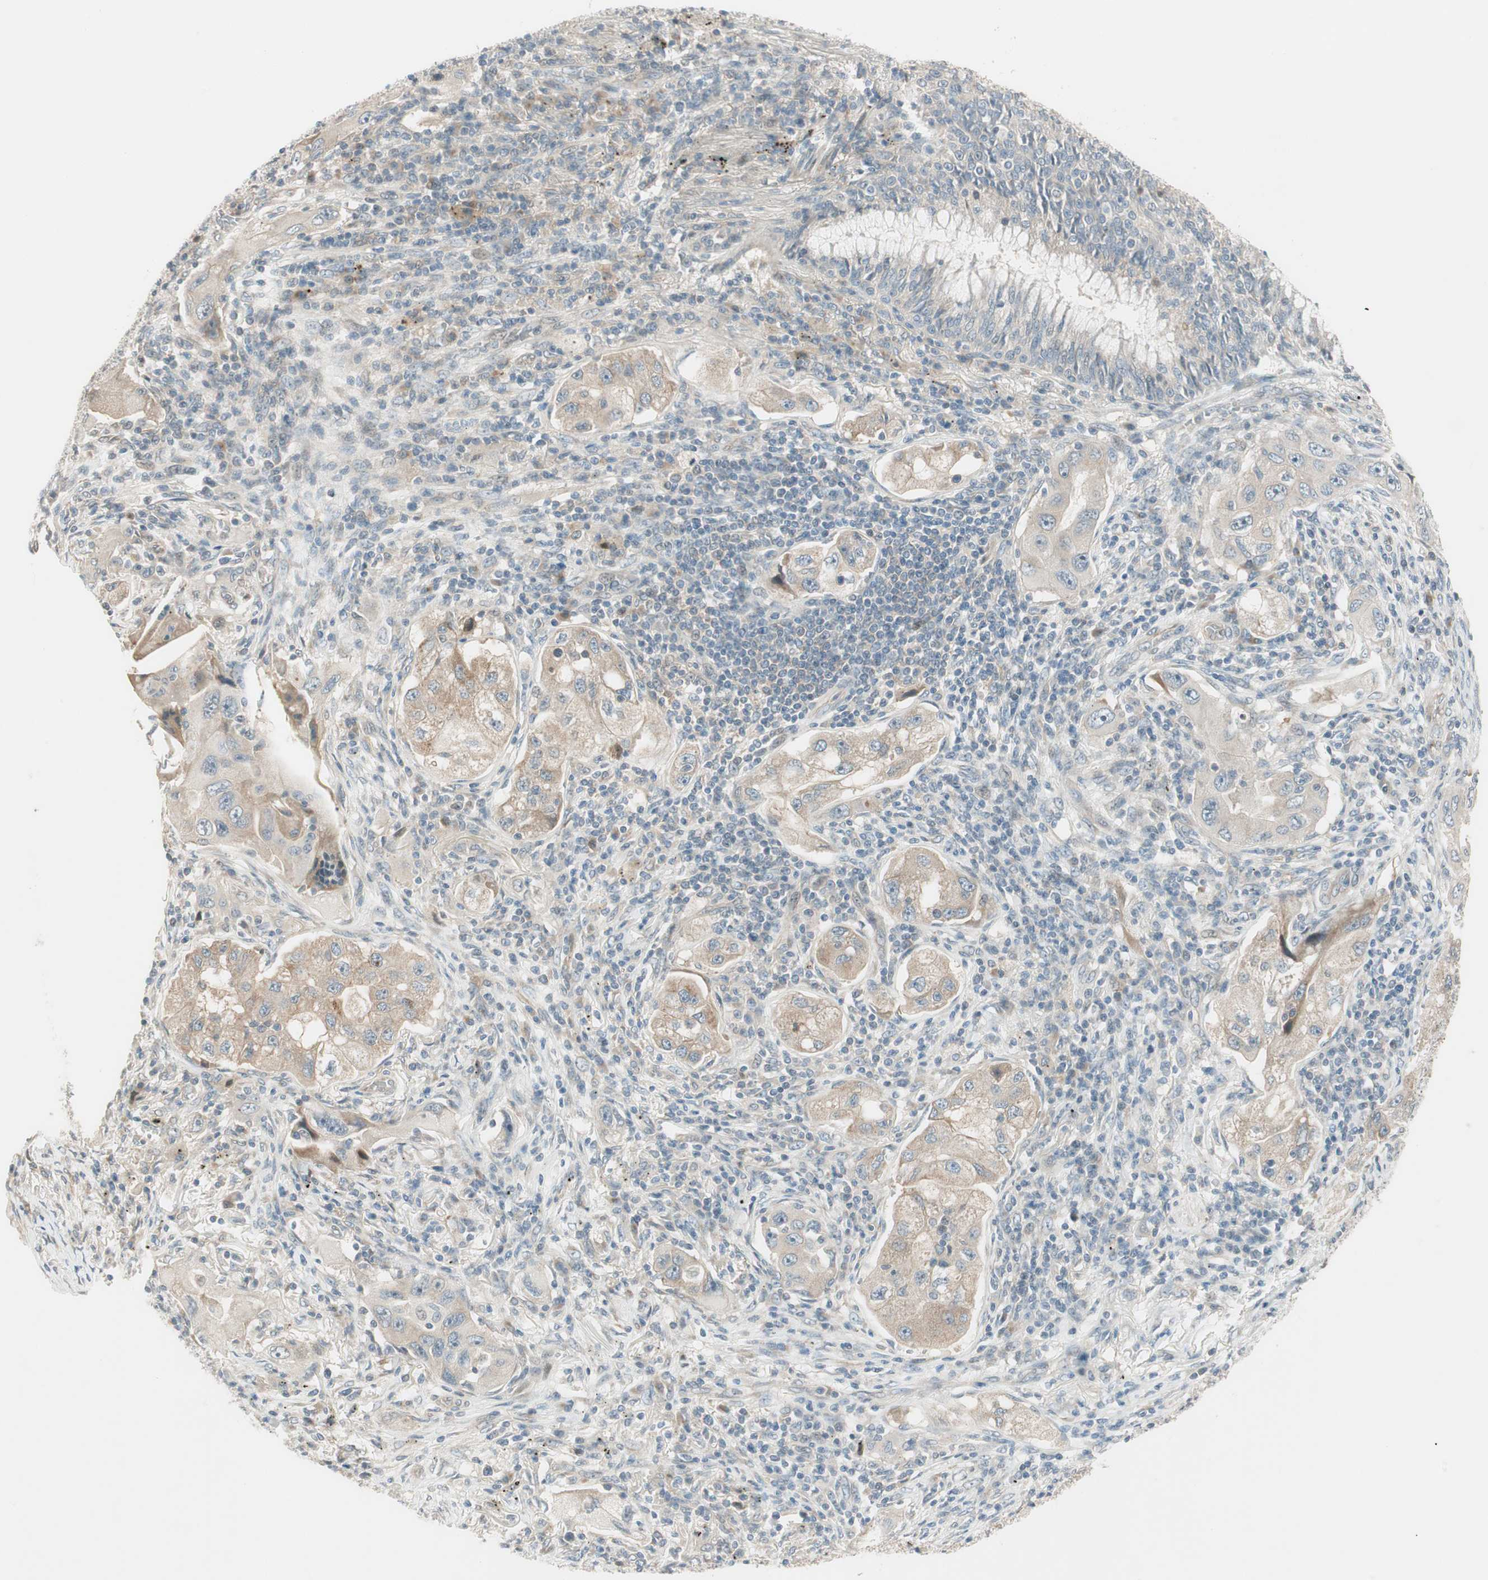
{"staining": {"intensity": "weak", "quantity": ">75%", "location": "cytoplasmic/membranous"}, "tissue": "lung cancer", "cell_type": "Tumor cells", "image_type": "cancer", "snomed": [{"axis": "morphology", "description": "Adenocarcinoma, NOS"}, {"axis": "topography", "description": "Lung"}], "caption": "Weak cytoplasmic/membranous positivity is seen in about >75% of tumor cells in lung cancer.", "gene": "CGRRF1", "patient": {"sex": "female", "age": 65}}